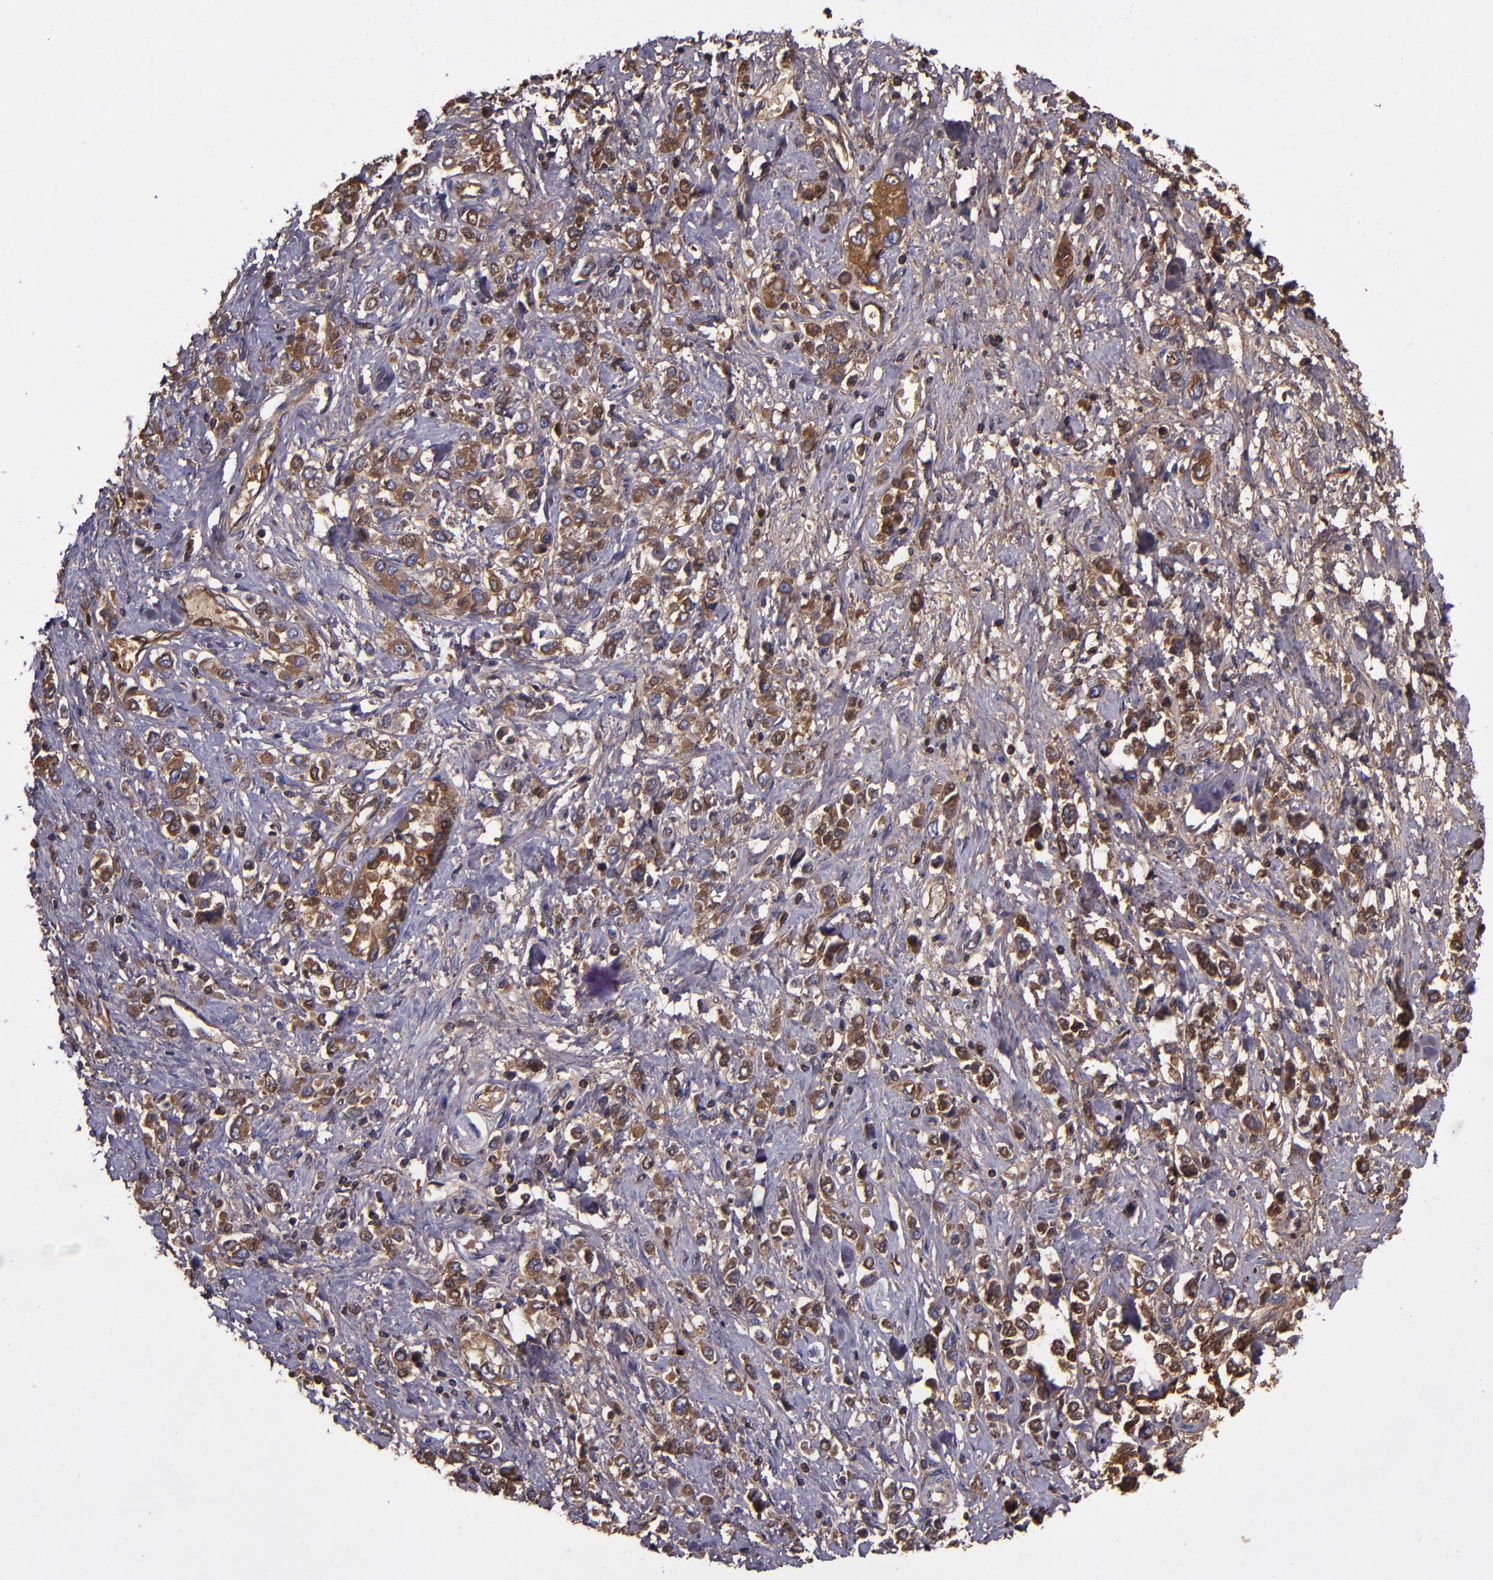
{"staining": {"intensity": "moderate", "quantity": ">75%", "location": "cytoplasmic/membranous"}, "tissue": "stomach cancer", "cell_type": "Tumor cells", "image_type": "cancer", "snomed": [{"axis": "morphology", "description": "Adenocarcinoma, NOS"}, {"axis": "topography", "description": "Stomach, upper"}], "caption": "The photomicrograph displays staining of stomach cancer, revealing moderate cytoplasmic/membranous protein positivity (brown color) within tumor cells.", "gene": "A2M", "patient": {"sex": "male", "age": 76}}